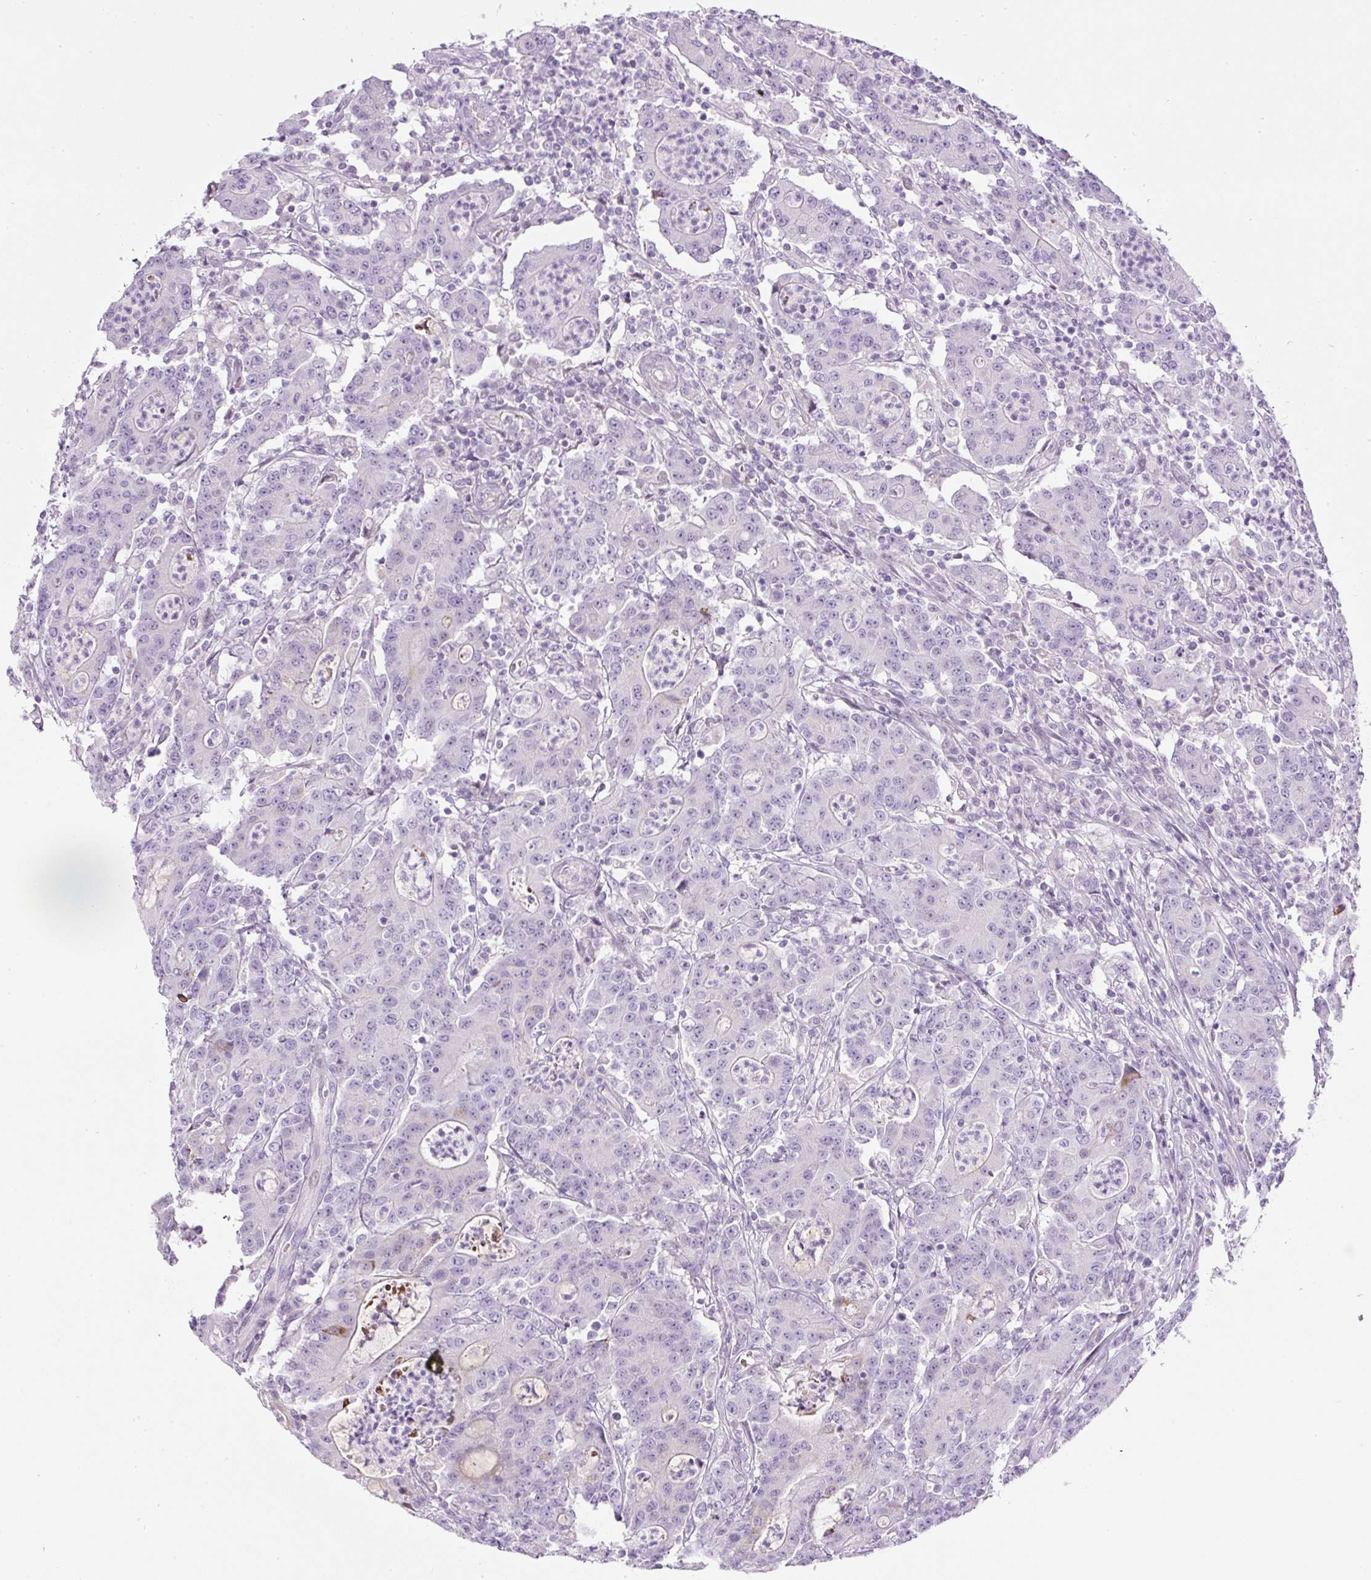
{"staining": {"intensity": "negative", "quantity": "none", "location": "none"}, "tissue": "colorectal cancer", "cell_type": "Tumor cells", "image_type": "cancer", "snomed": [{"axis": "morphology", "description": "Adenocarcinoma, NOS"}, {"axis": "topography", "description": "Colon"}], "caption": "Immunohistochemical staining of adenocarcinoma (colorectal) exhibits no significant expression in tumor cells.", "gene": "FGFBP3", "patient": {"sex": "male", "age": 83}}